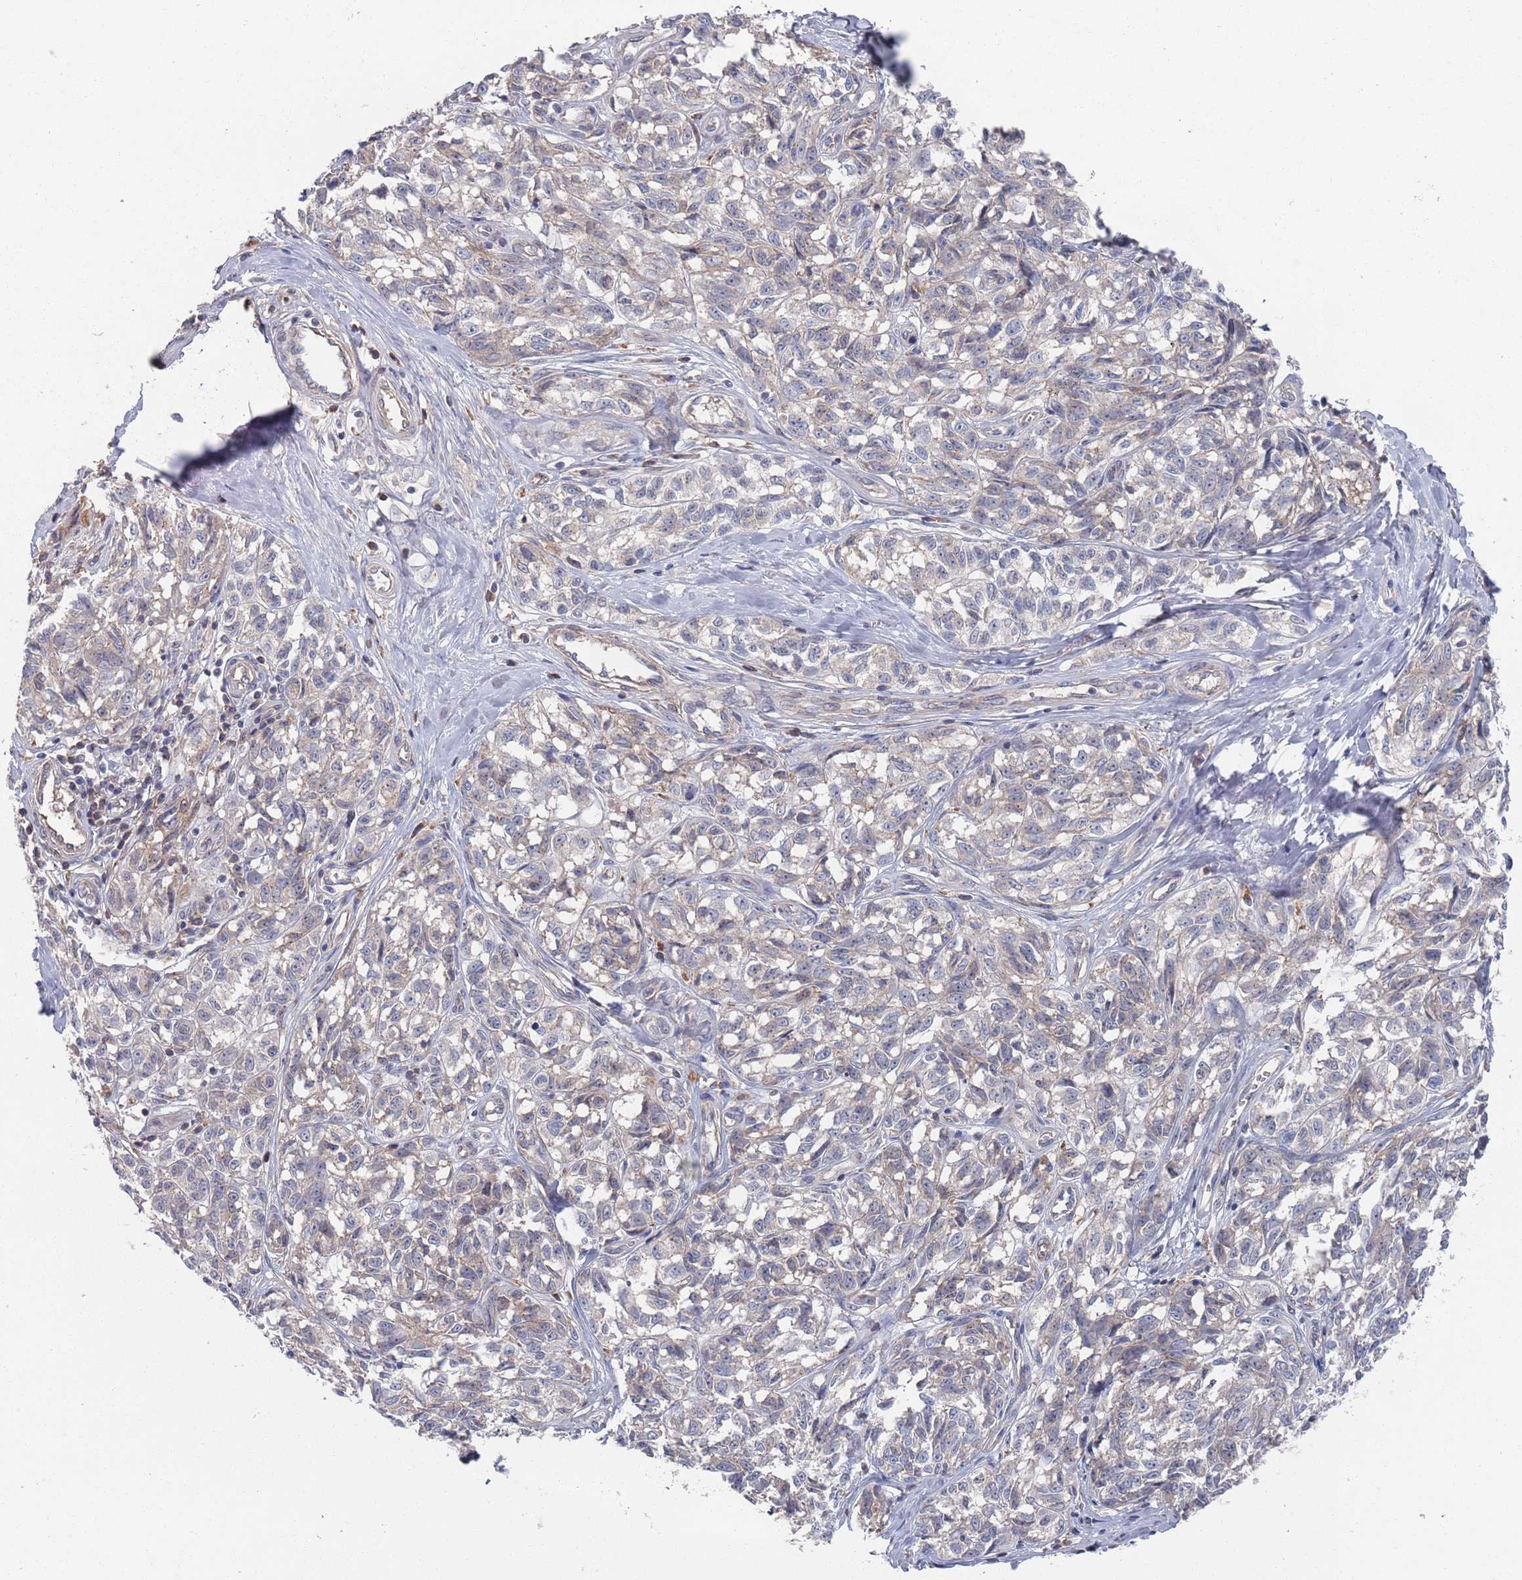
{"staining": {"intensity": "moderate", "quantity": "<25%", "location": "cytoplasmic/membranous"}, "tissue": "melanoma", "cell_type": "Tumor cells", "image_type": "cancer", "snomed": [{"axis": "morphology", "description": "Normal tissue, NOS"}, {"axis": "morphology", "description": "Malignant melanoma, NOS"}, {"axis": "topography", "description": "Skin"}], "caption": "A brown stain labels moderate cytoplasmic/membranous expression of a protein in melanoma tumor cells.", "gene": "PLEKHA4", "patient": {"sex": "female", "age": 64}}